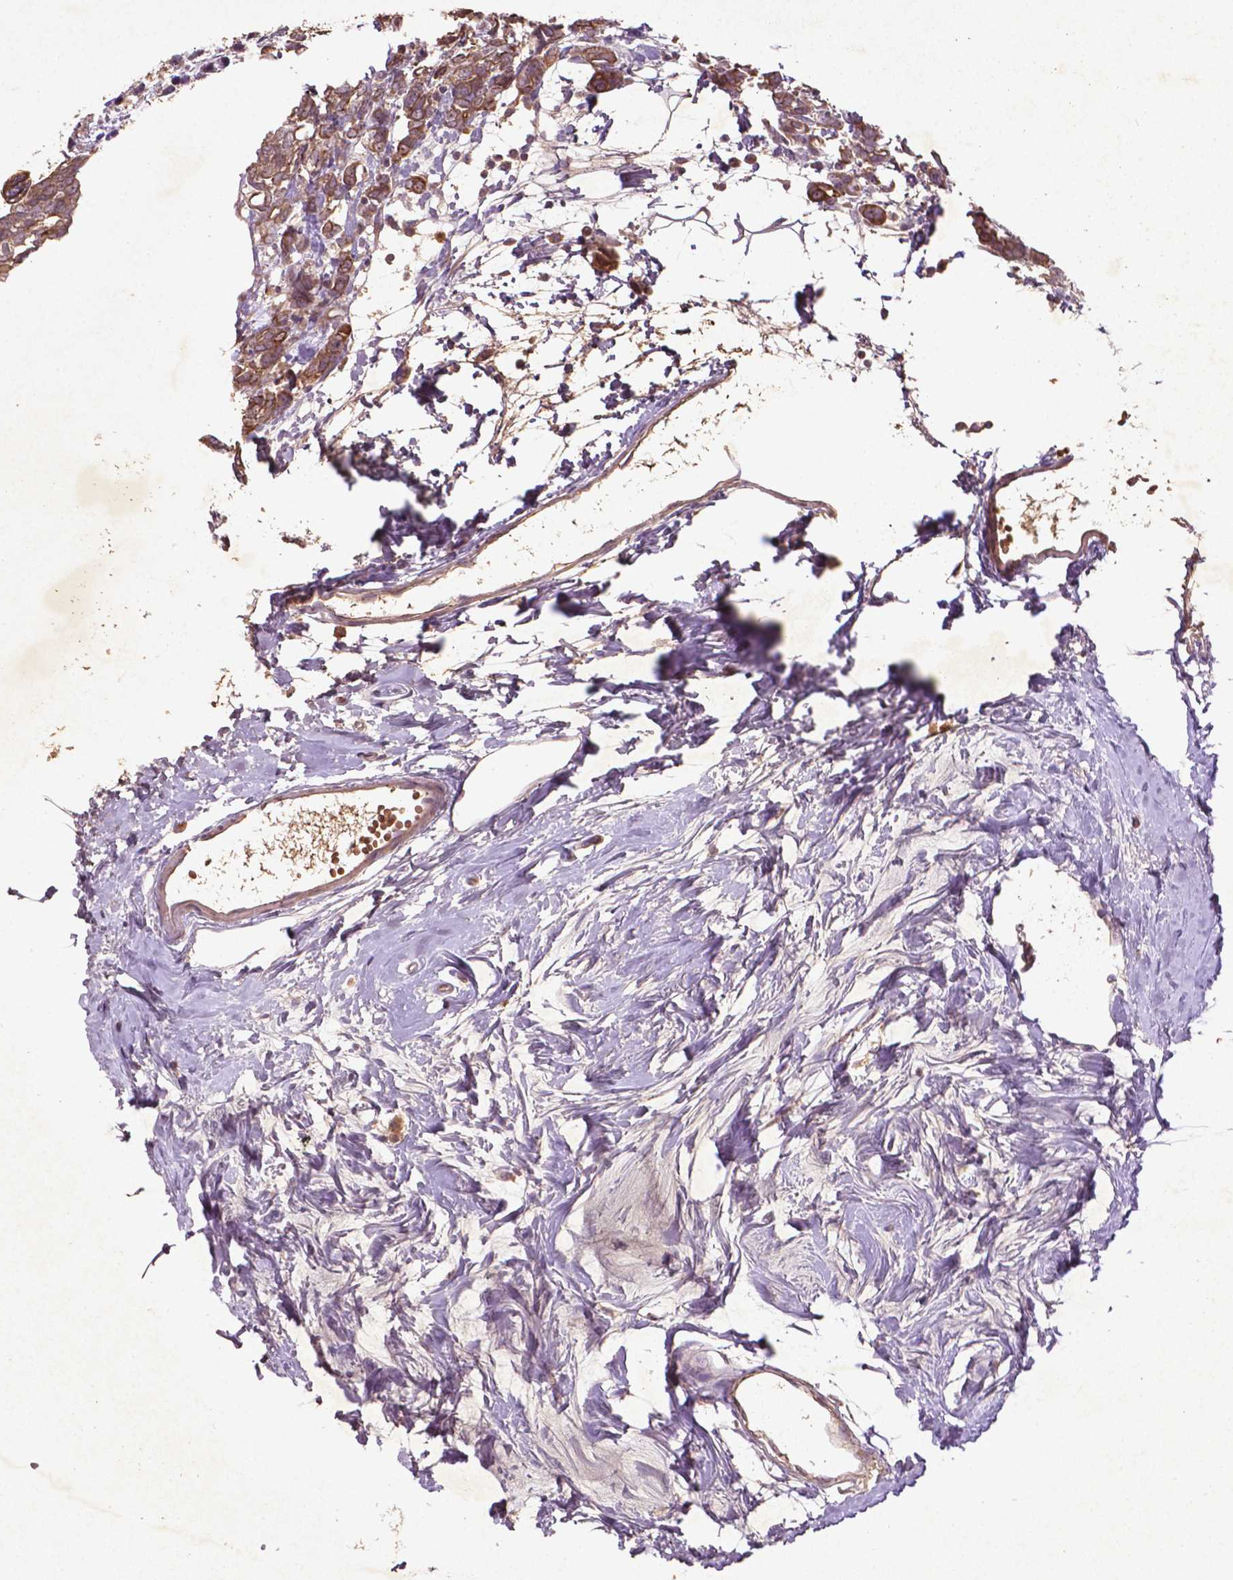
{"staining": {"intensity": "moderate", "quantity": ">75%", "location": "cytoplasmic/membranous"}, "tissue": "breast cancer", "cell_type": "Tumor cells", "image_type": "cancer", "snomed": [{"axis": "morphology", "description": "Duct carcinoma"}, {"axis": "topography", "description": "Breast"}], "caption": "Protein staining displays moderate cytoplasmic/membranous staining in about >75% of tumor cells in breast cancer (invasive ductal carcinoma).", "gene": "COQ2", "patient": {"sex": "female", "age": 40}}